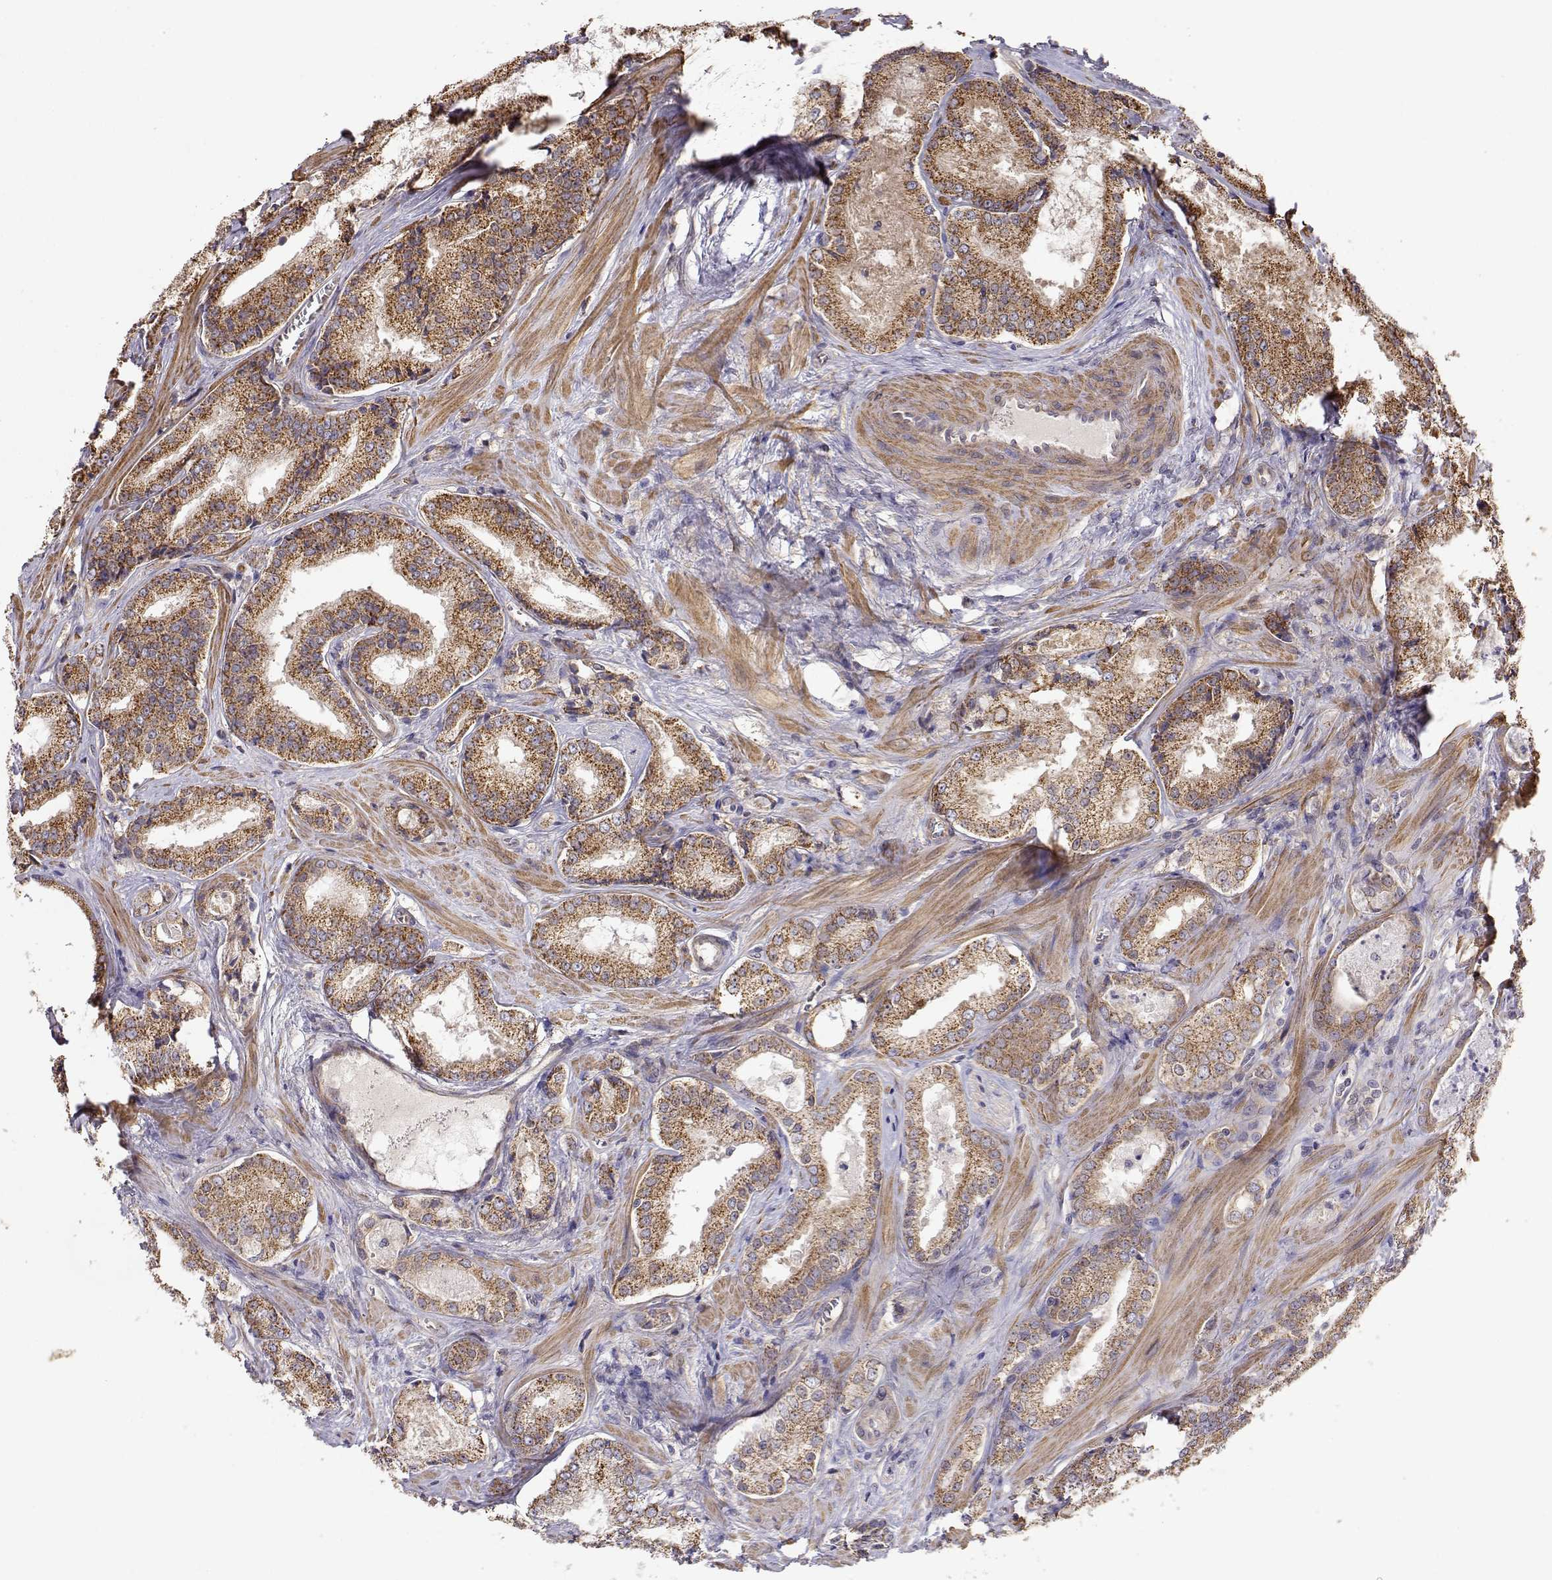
{"staining": {"intensity": "strong", "quantity": ">75%", "location": "cytoplasmic/membranous"}, "tissue": "prostate cancer", "cell_type": "Tumor cells", "image_type": "cancer", "snomed": [{"axis": "morphology", "description": "Adenocarcinoma, Low grade"}, {"axis": "topography", "description": "Prostate"}], "caption": "A photomicrograph of human adenocarcinoma (low-grade) (prostate) stained for a protein demonstrates strong cytoplasmic/membranous brown staining in tumor cells. The staining is performed using DAB brown chromogen to label protein expression. The nuclei are counter-stained blue using hematoxylin.", "gene": "PAIP1", "patient": {"sex": "male", "age": 56}}